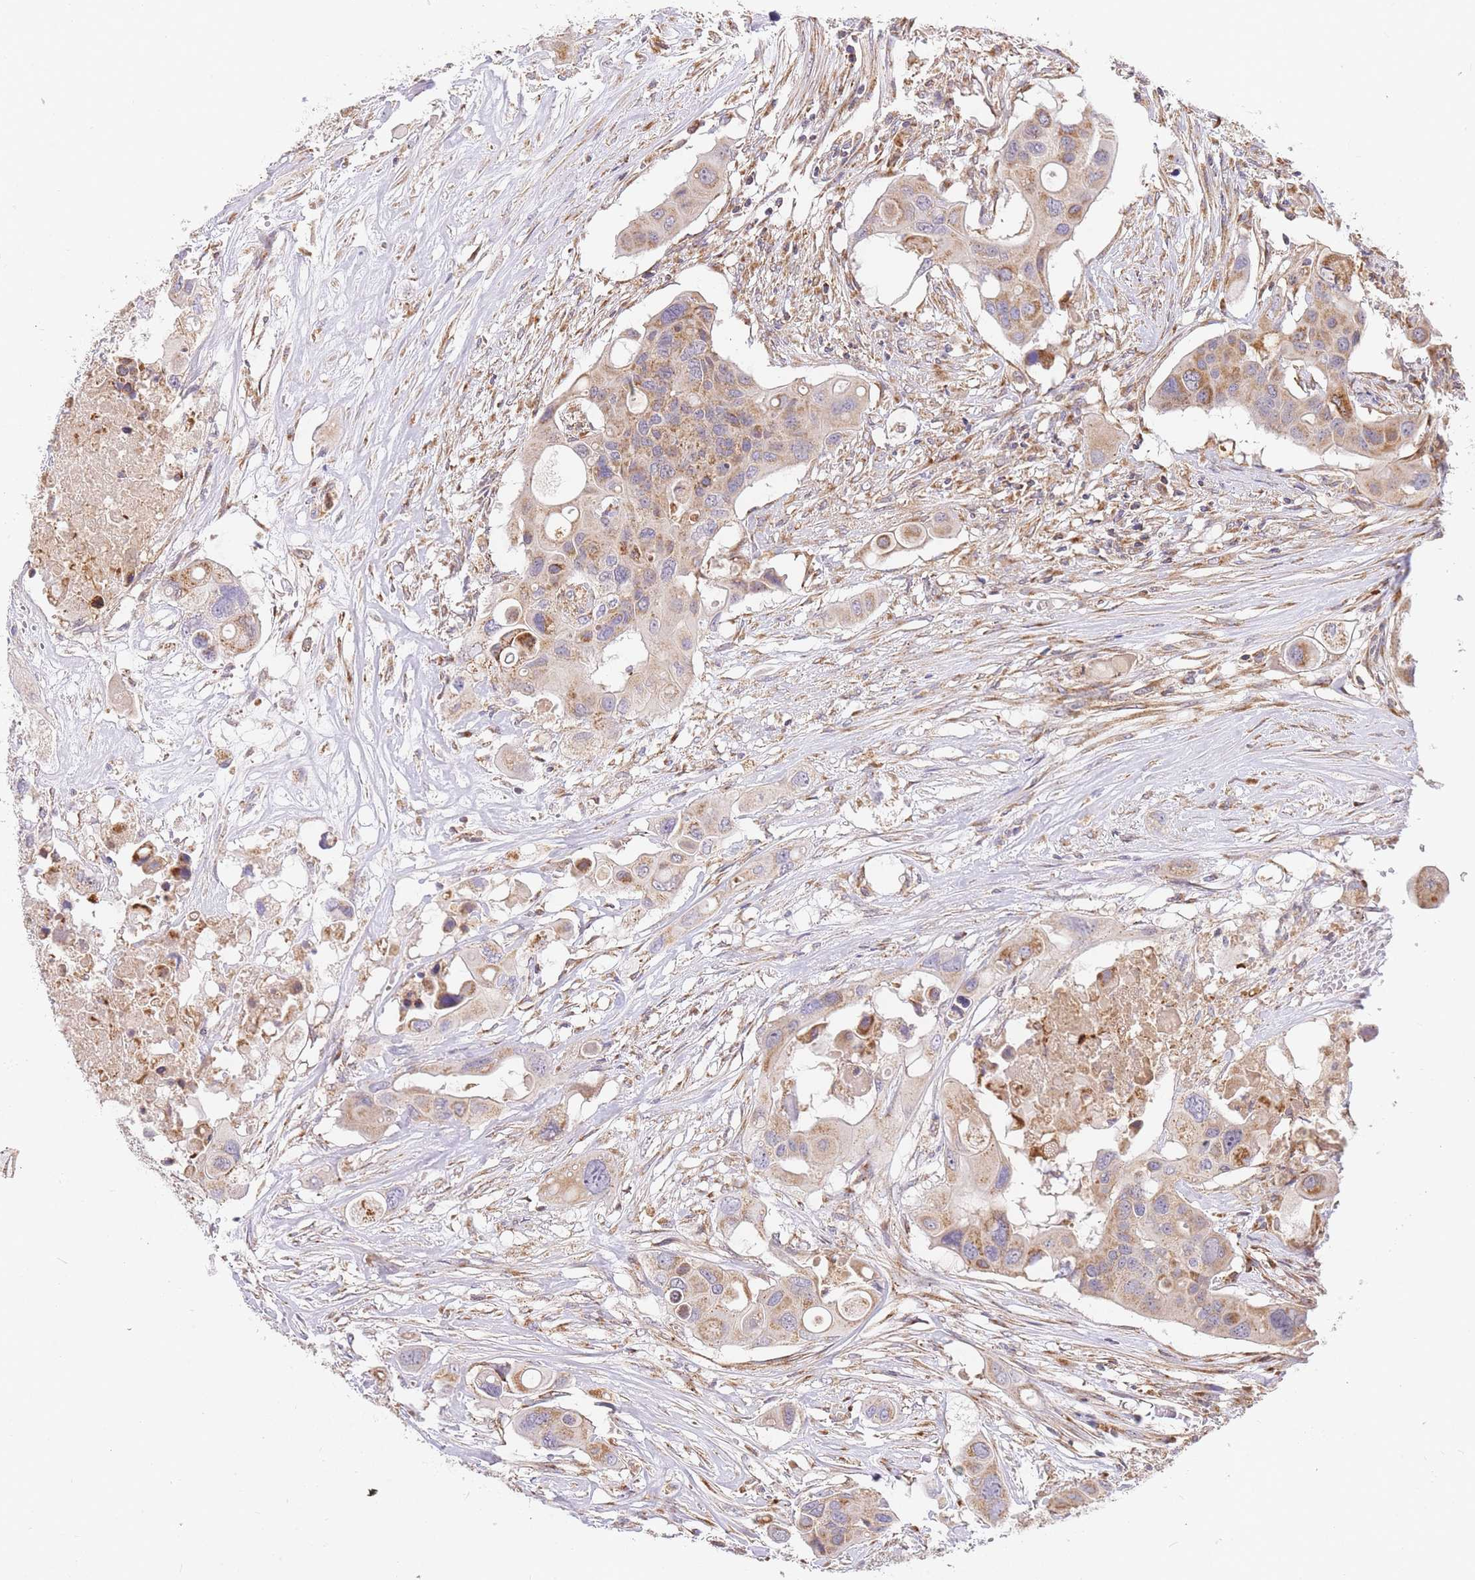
{"staining": {"intensity": "moderate", "quantity": ">75%", "location": "cytoplasmic/membranous"}, "tissue": "colorectal cancer", "cell_type": "Tumor cells", "image_type": "cancer", "snomed": [{"axis": "morphology", "description": "Adenocarcinoma, NOS"}, {"axis": "topography", "description": "Colon"}], "caption": "Immunohistochemistry (IHC) image of adenocarcinoma (colorectal) stained for a protein (brown), which shows medium levels of moderate cytoplasmic/membranous expression in about >75% of tumor cells.", "gene": "ADCY9", "patient": {"sex": "male", "age": 77}}